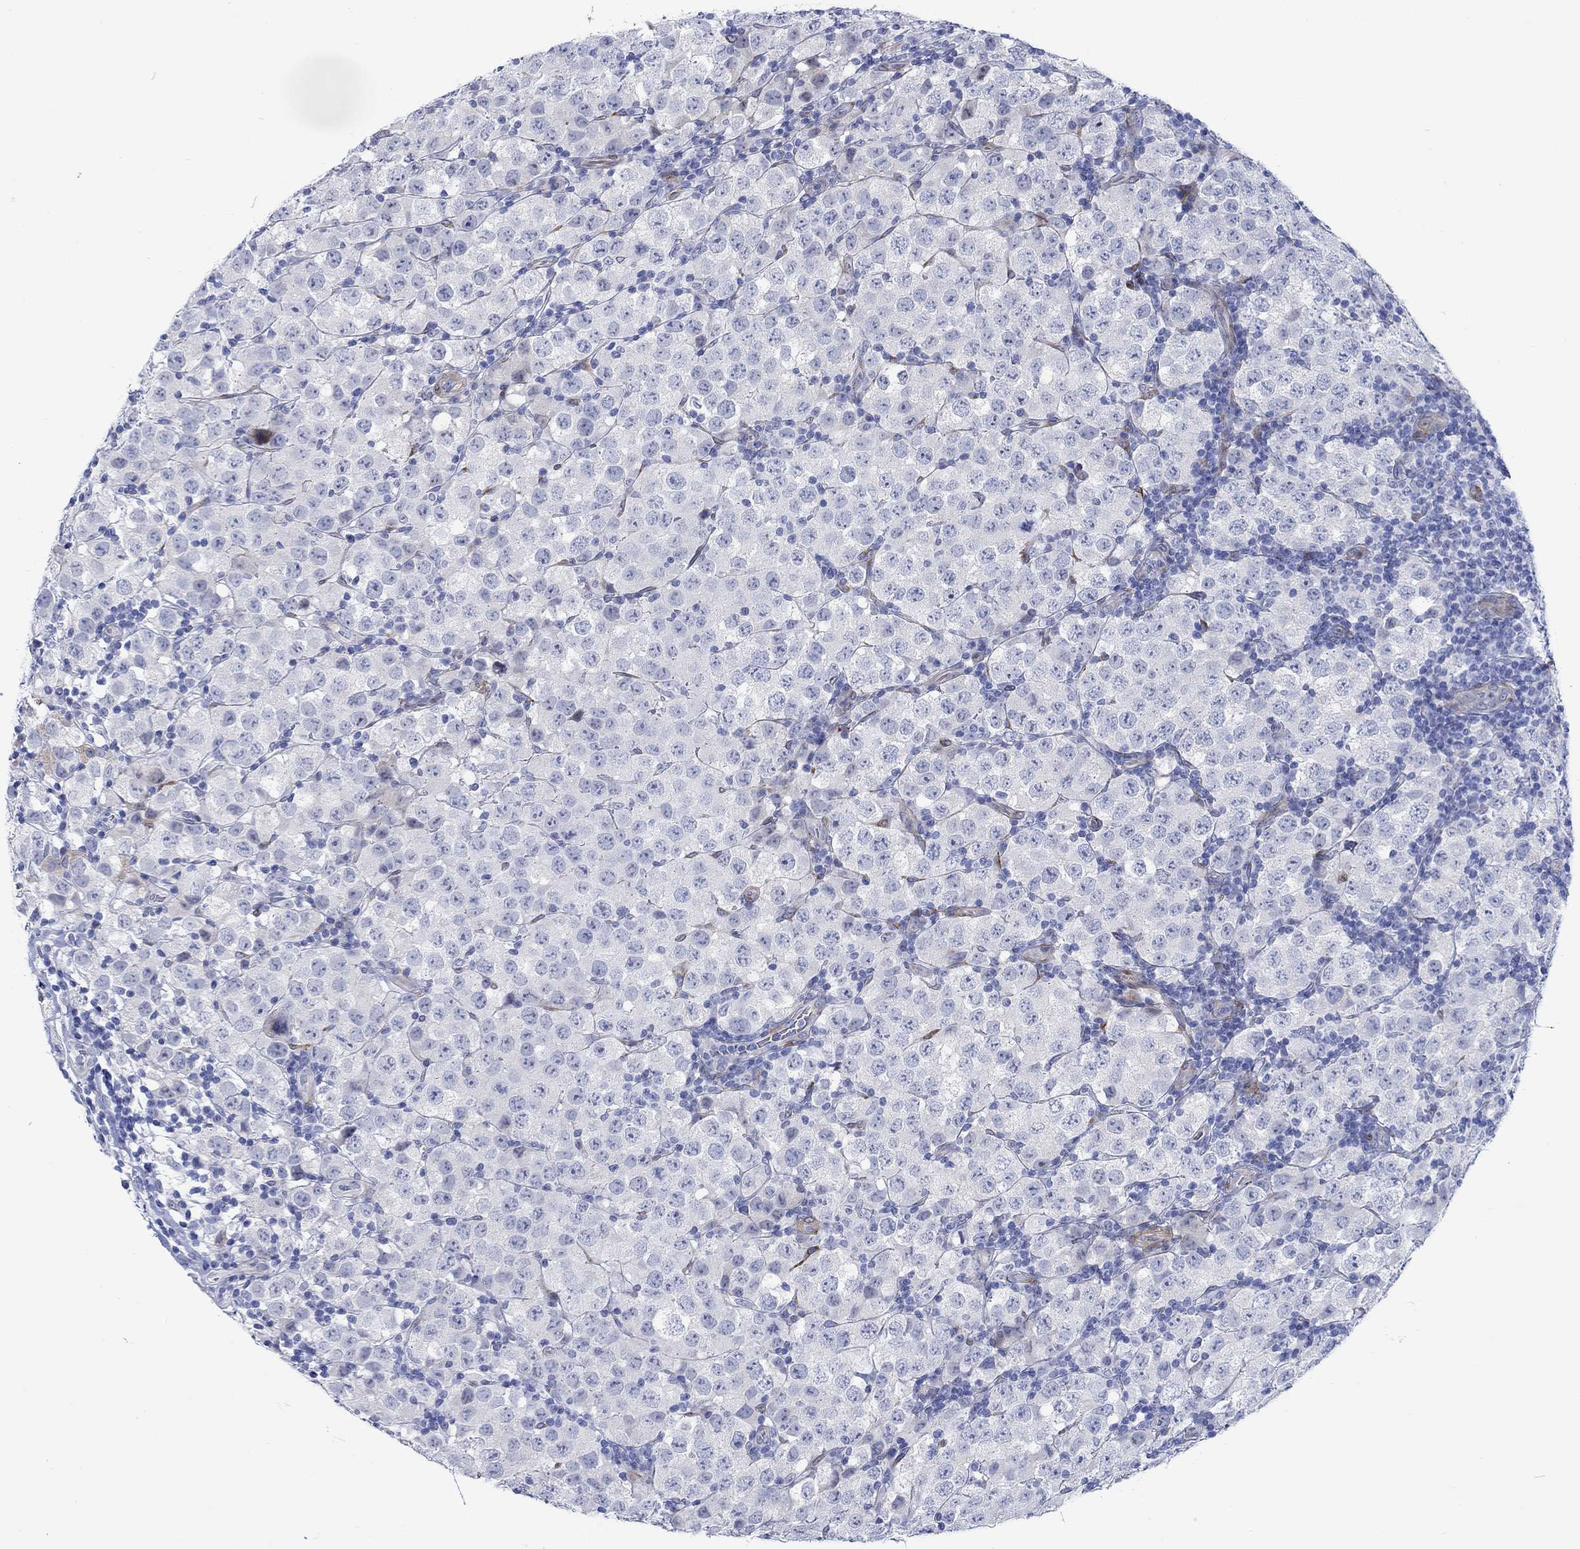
{"staining": {"intensity": "negative", "quantity": "none", "location": "none"}, "tissue": "testis cancer", "cell_type": "Tumor cells", "image_type": "cancer", "snomed": [{"axis": "morphology", "description": "Seminoma, NOS"}, {"axis": "topography", "description": "Testis"}], "caption": "Photomicrograph shows no protein staining in tumor cells of seminoma (testis) tissue. Brightfield microscopy of immunohistochemistry stained with DAB (3,3'-diaminobenzidine) (brown) and hematoxylin (blue), captured at high magnification.", "gene": "KSR2", "patient": {"sex": "male", "age": 34}}